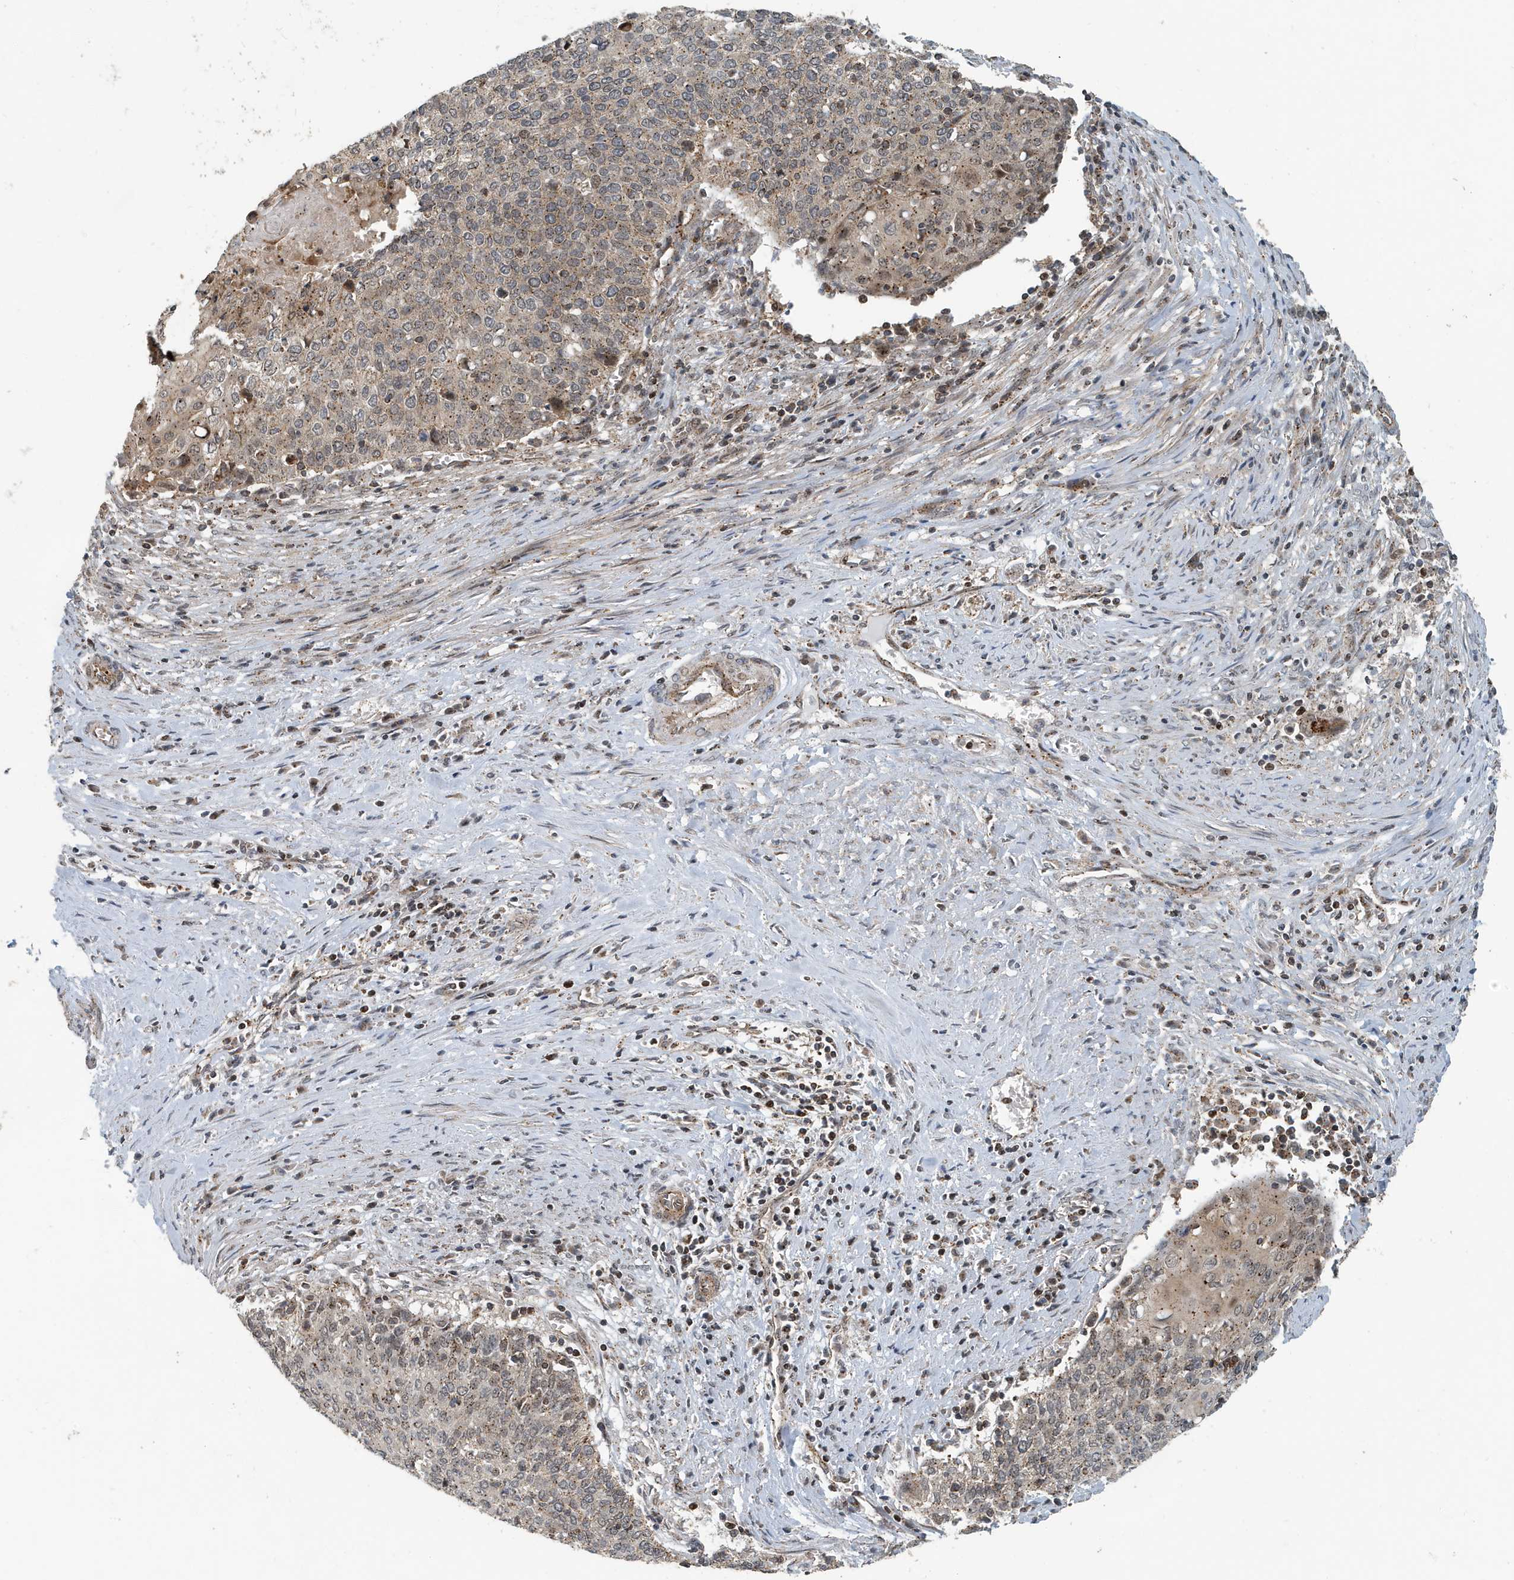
{"staining": {"intensity": "weak", "quantity": ">75%", "location": "cytoplasmic/membranous"}, "tissue": "cervical cancer", "cell_type": "Tumor cells", "image_type": "cancer", "snomed": [{"axis": "morphology", "description": "Squamous cell carcinoma, NOS"}, {"axis": "topography", "description": "Cervix"}], "caption": "An image of squamous cell carcinoma (cervical) stained for a protein reveals weak cytoplasmic/membranous brown staining in tumor cells.", "gene": "KIF15", "patient": {"sex": "female", "age": 39}}